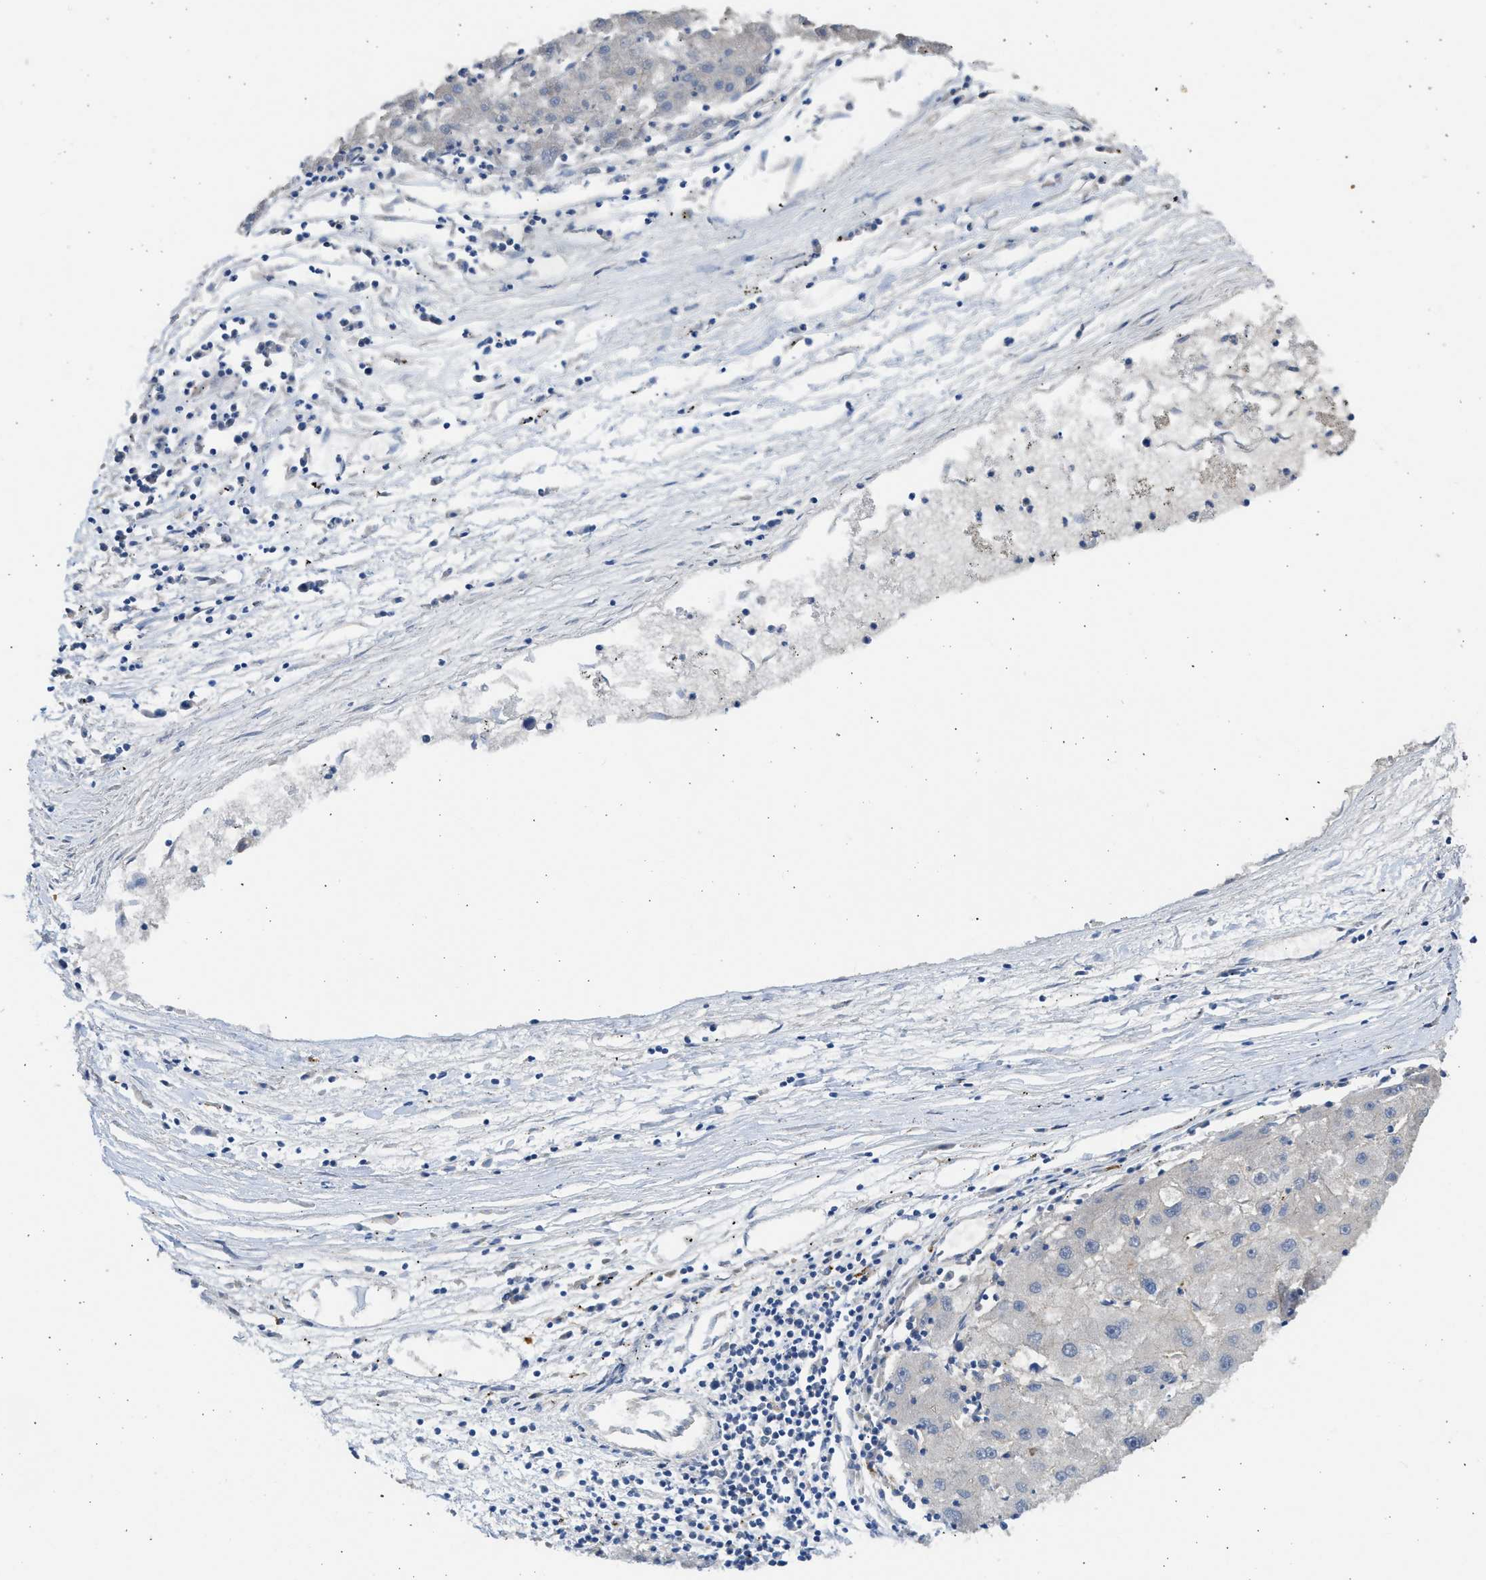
{"staining": {"intensity": "negative", "quantity": "none", "location": "none"}, "tissue": "liver cancer", "cell_type": "Tumor cells", "image_type": "cancer", "snomed": [{"axis": "morphology", "description": "Carcinoma, Hepatocellular, NOS"}, {"axis": "topography", "description": "Liver"}], "caption": "Immunohistochemical staining of liver hepatocellular carcinoma exhibits no significant expression in tumor cells.", "gene": "CSRNP2", "patient": {"sex": "male", "age": 72}}